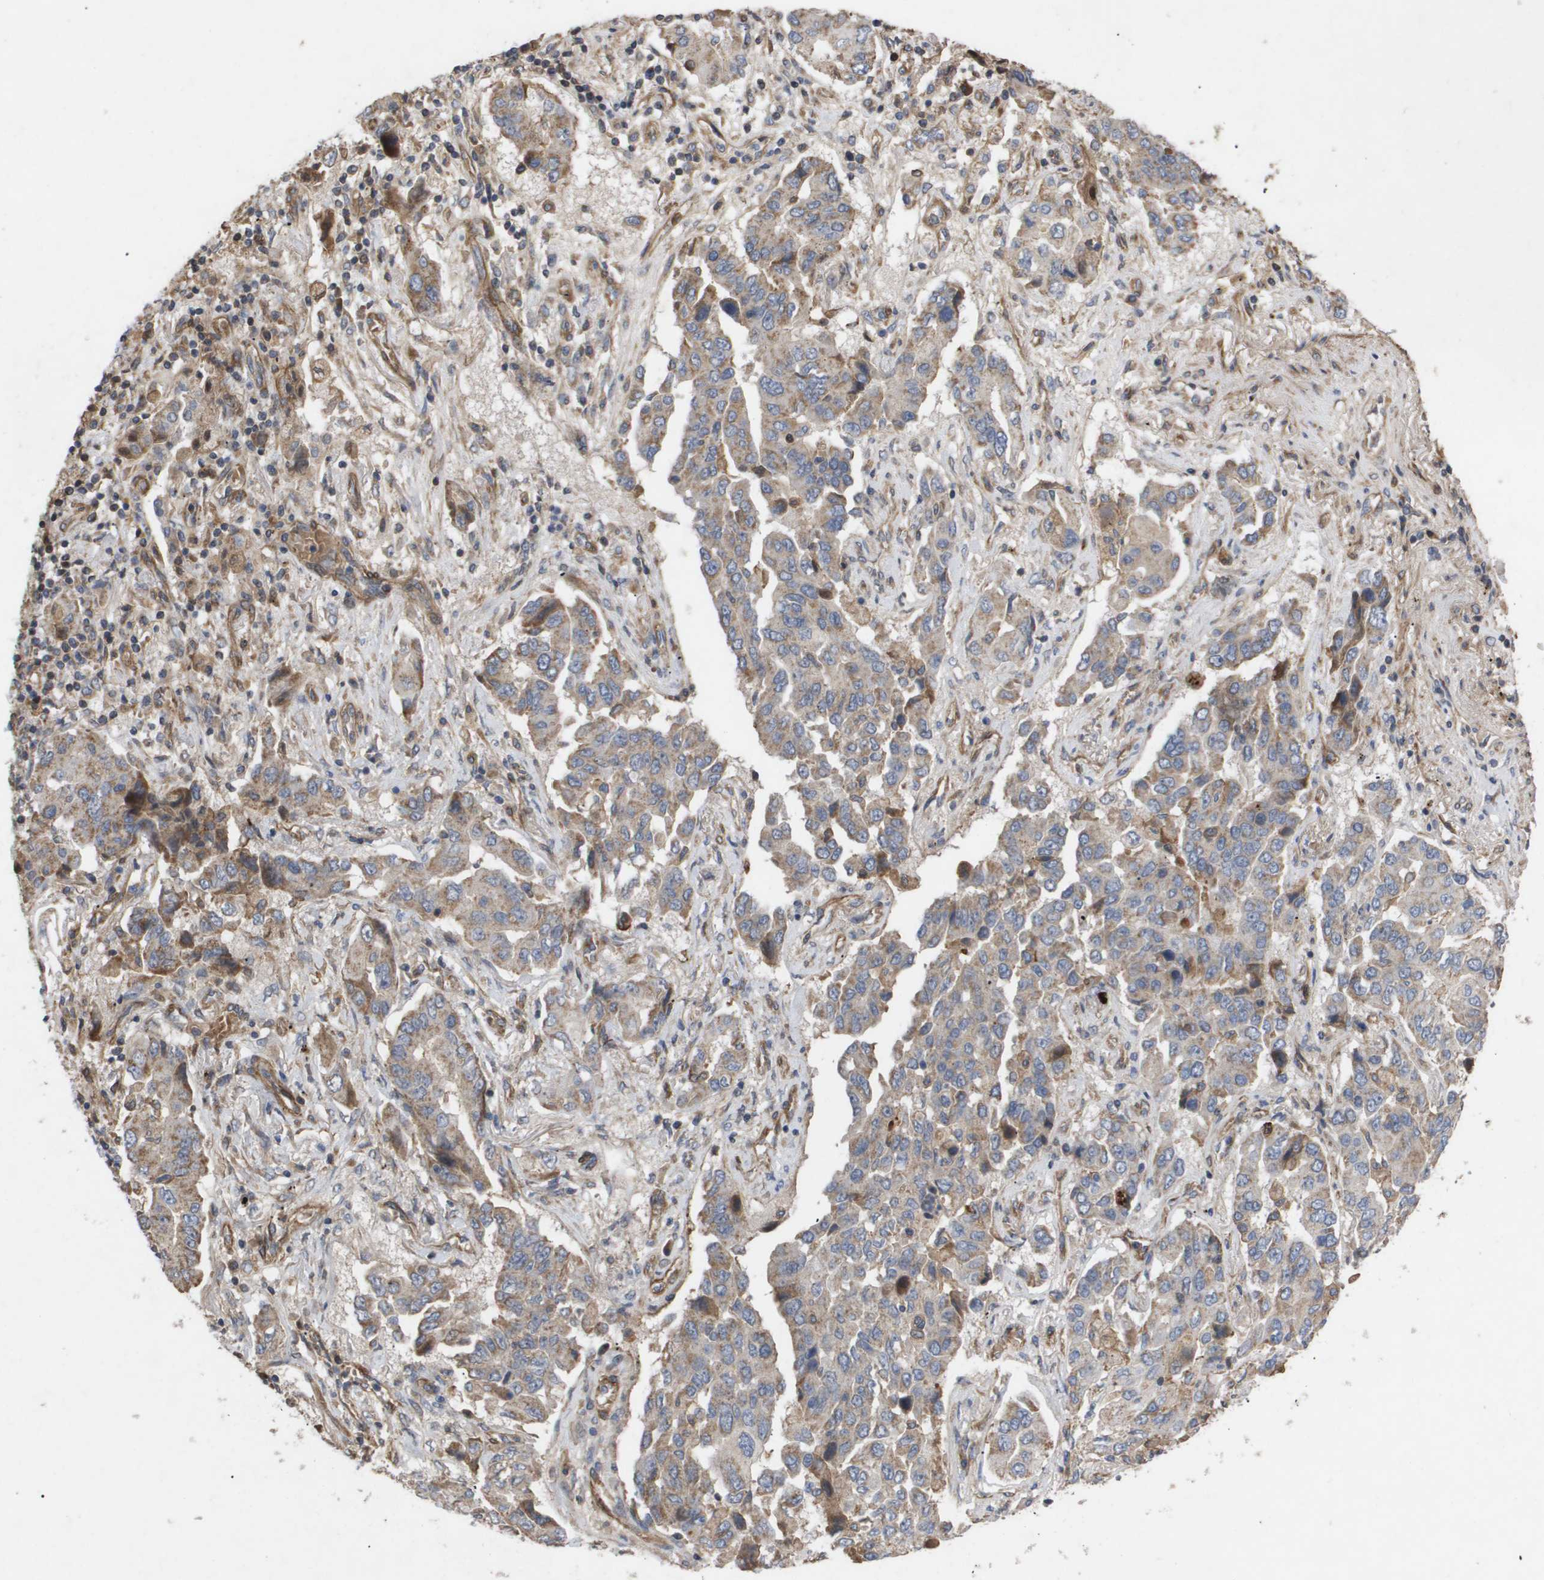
{"staining": {"intensity": "weak", "quantity": ">75%", "location": "cytoplasmic/membranous"}, "tissue": "lung cancer", "cell_type": "Tumor cells", "image_type": "cancer", "snomed": [{"axis": "morphology", "description": "Adenocarcinoma, NOS"}, {"axis": "topography", "description": "Lung"}], "caption": "DAB immunohistochemical staining of human lung cancer displays weak cytoplasmic/membranous protein staining in about >75% of tumor cells.", "gene": "TNS1", "patient": {"sex": "female", "age": 65}}